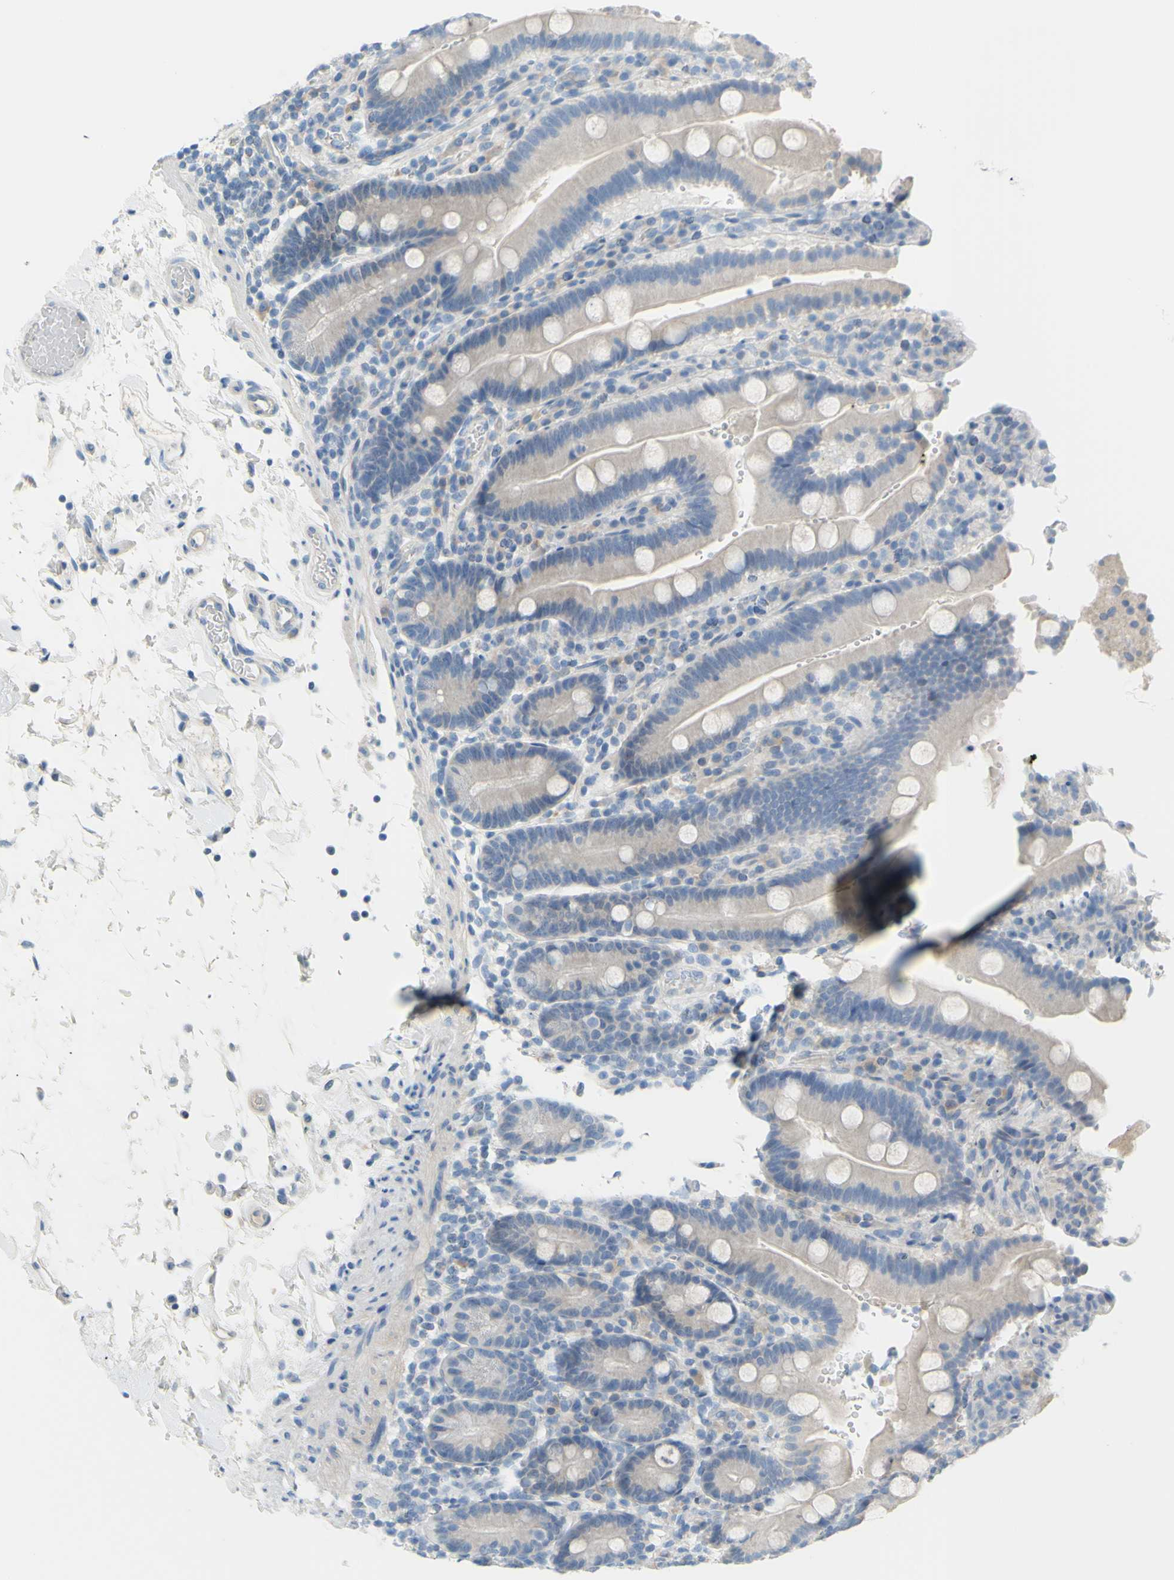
{"staining": {"intensity": "negative", "quantity": "none", "location": "none"}, "tissue": "duodenum", "cell_type": "Glandular cells", "image_type": "normal", "snomed": [{"axis": "morphology", "description": "Normal tissue, NOS"}, {"axis": "topography", "description": "Small intestine, NOS"}], "caption": "DAB immunohistochemical staining of benign duodenum exhibits no significant staining in glandular cells.", "gene": "SLC1A2", "patient": {"sex": "female", "age": 71}}